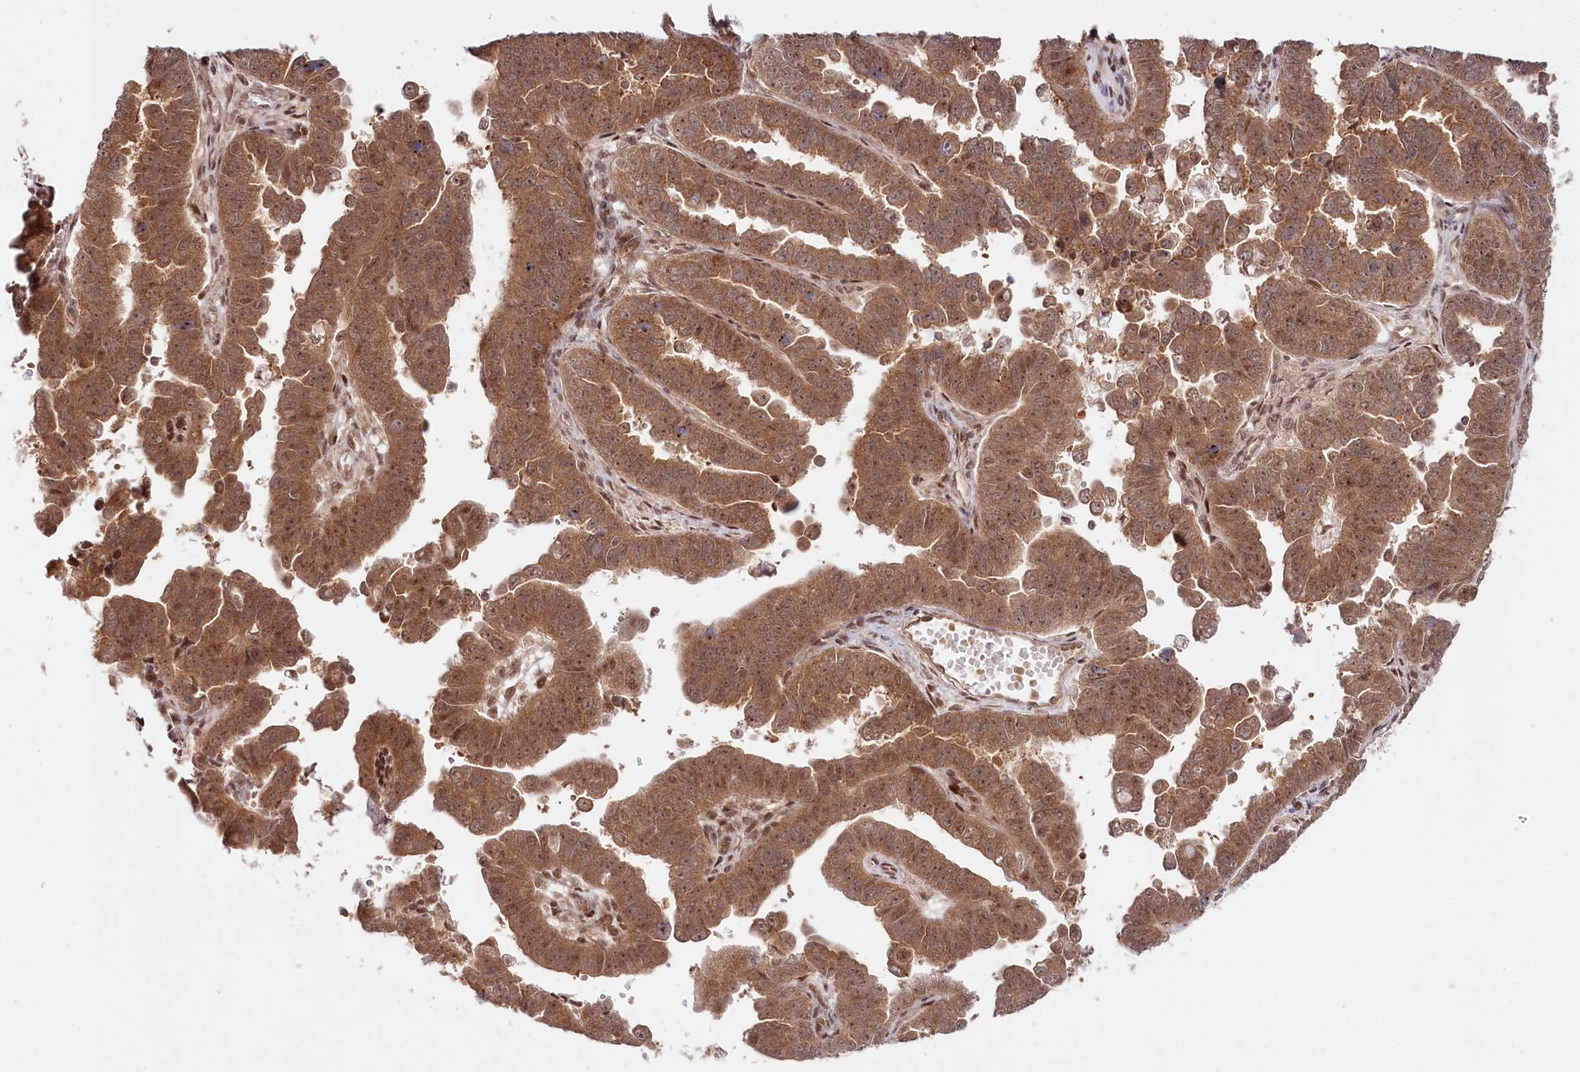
{"staining": {"intensity": "moderate", "quantity": ">75%", "location": "cytoplasmic/membranous,nuclear"}, "tissue": "endometrial cancer", "cell_type": "Tumor cells", "image_type": "cancer", "snomed": [{"axis": "morphology", "description": "Adenocarcinoma, NOS"}, {"axis": "topography", "description": "Endometrium"}], "caption": "The image displays staining of endometrial cancer (adenocarcinoma), revealing moderate cytoplasmic/membranous and nuclear protein expression (brown color) within tumor cells.", "gene": "CCDC65", "patient": {"sex": "female", "age": 75}}